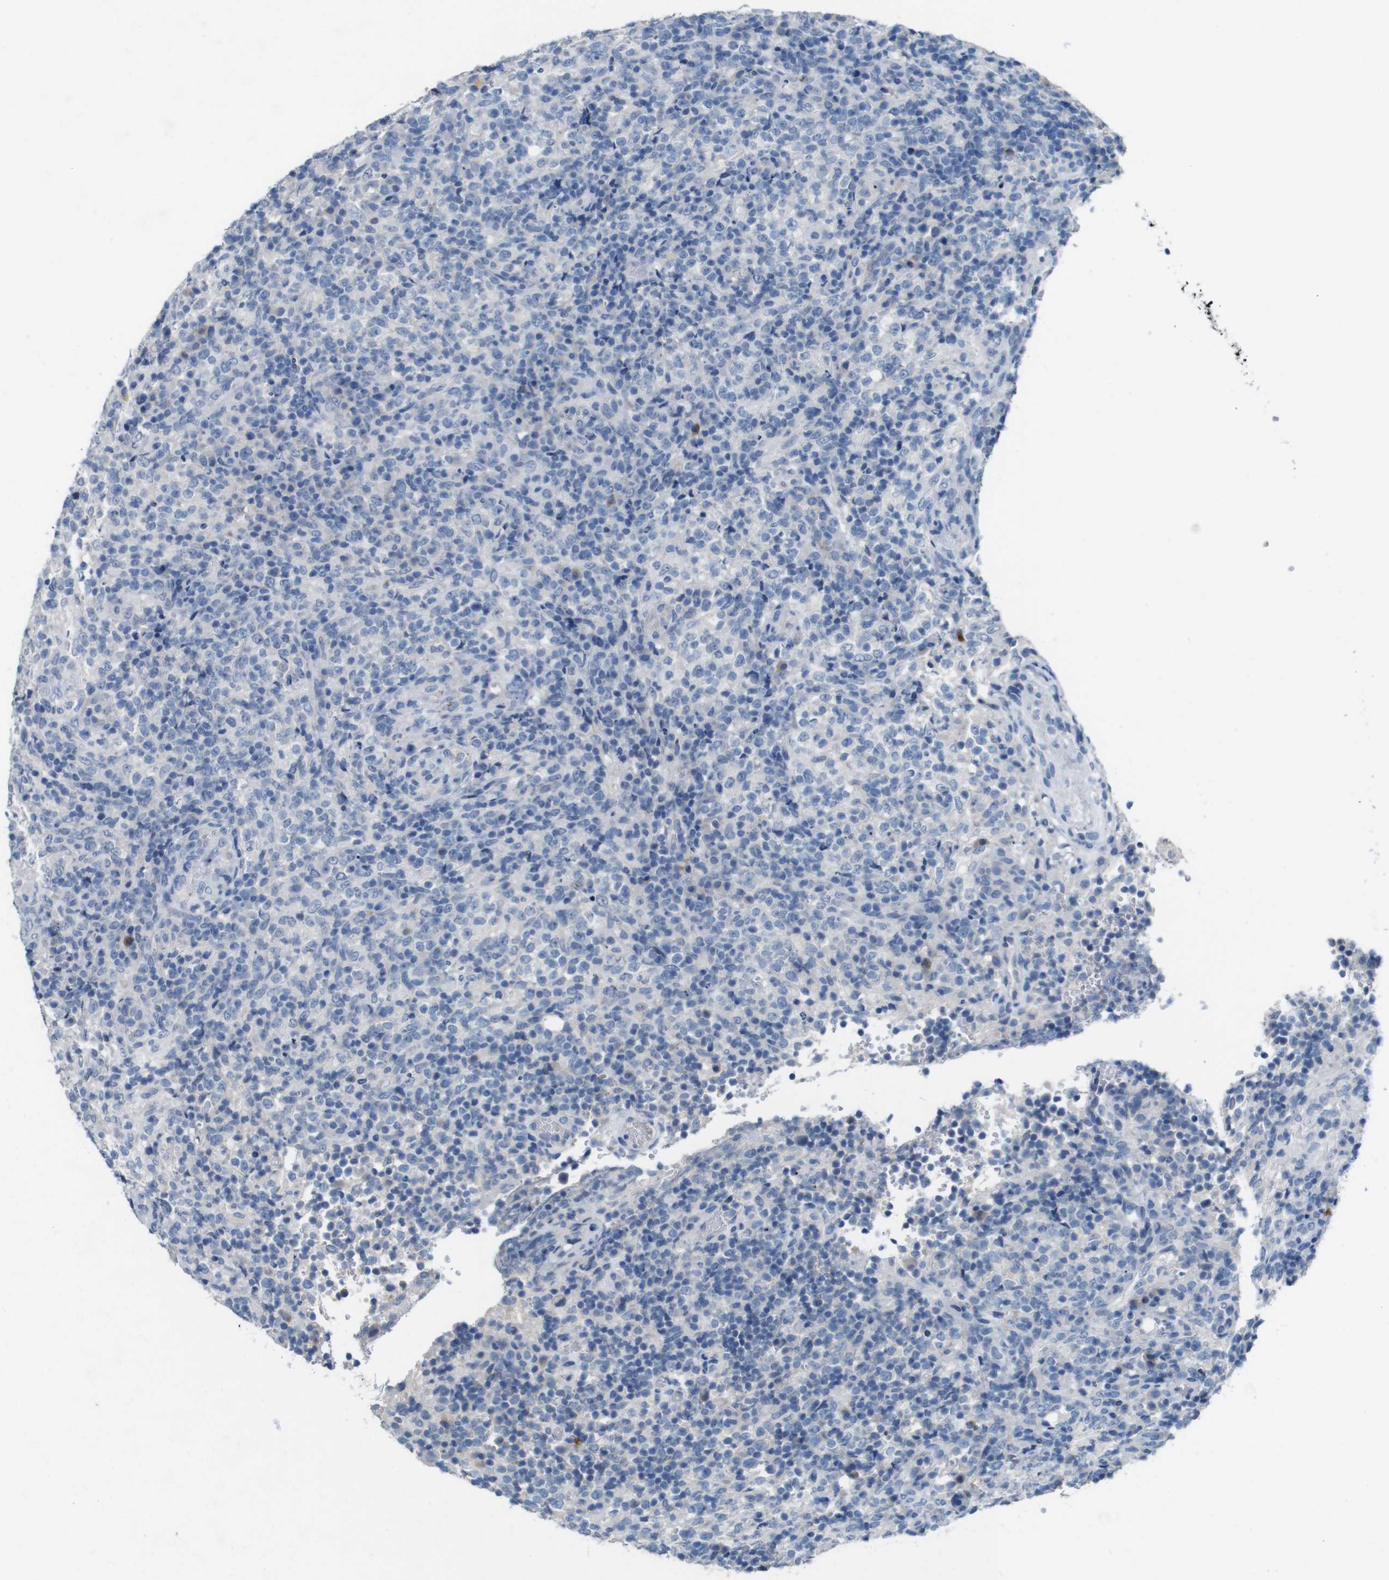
{"staining": {"intensity": "negative", "quantity": "none", "location": "none"}, "tissue": "lymphoma", "cell_type": "Tumor cells", "image_type": "cancer", "snomed": [{"axis": "morphology", "description": "Malignant lymphoma, non-Hodgkin's type, High grade"}, {"axis": "topography", "description": "Lymph node"}], "caption": "Protein analysis of lymphoma exhibits no significant expression in tumor cells.", "gene": "SLC2A8", "patient": {"sex": "female", "age": 76}}